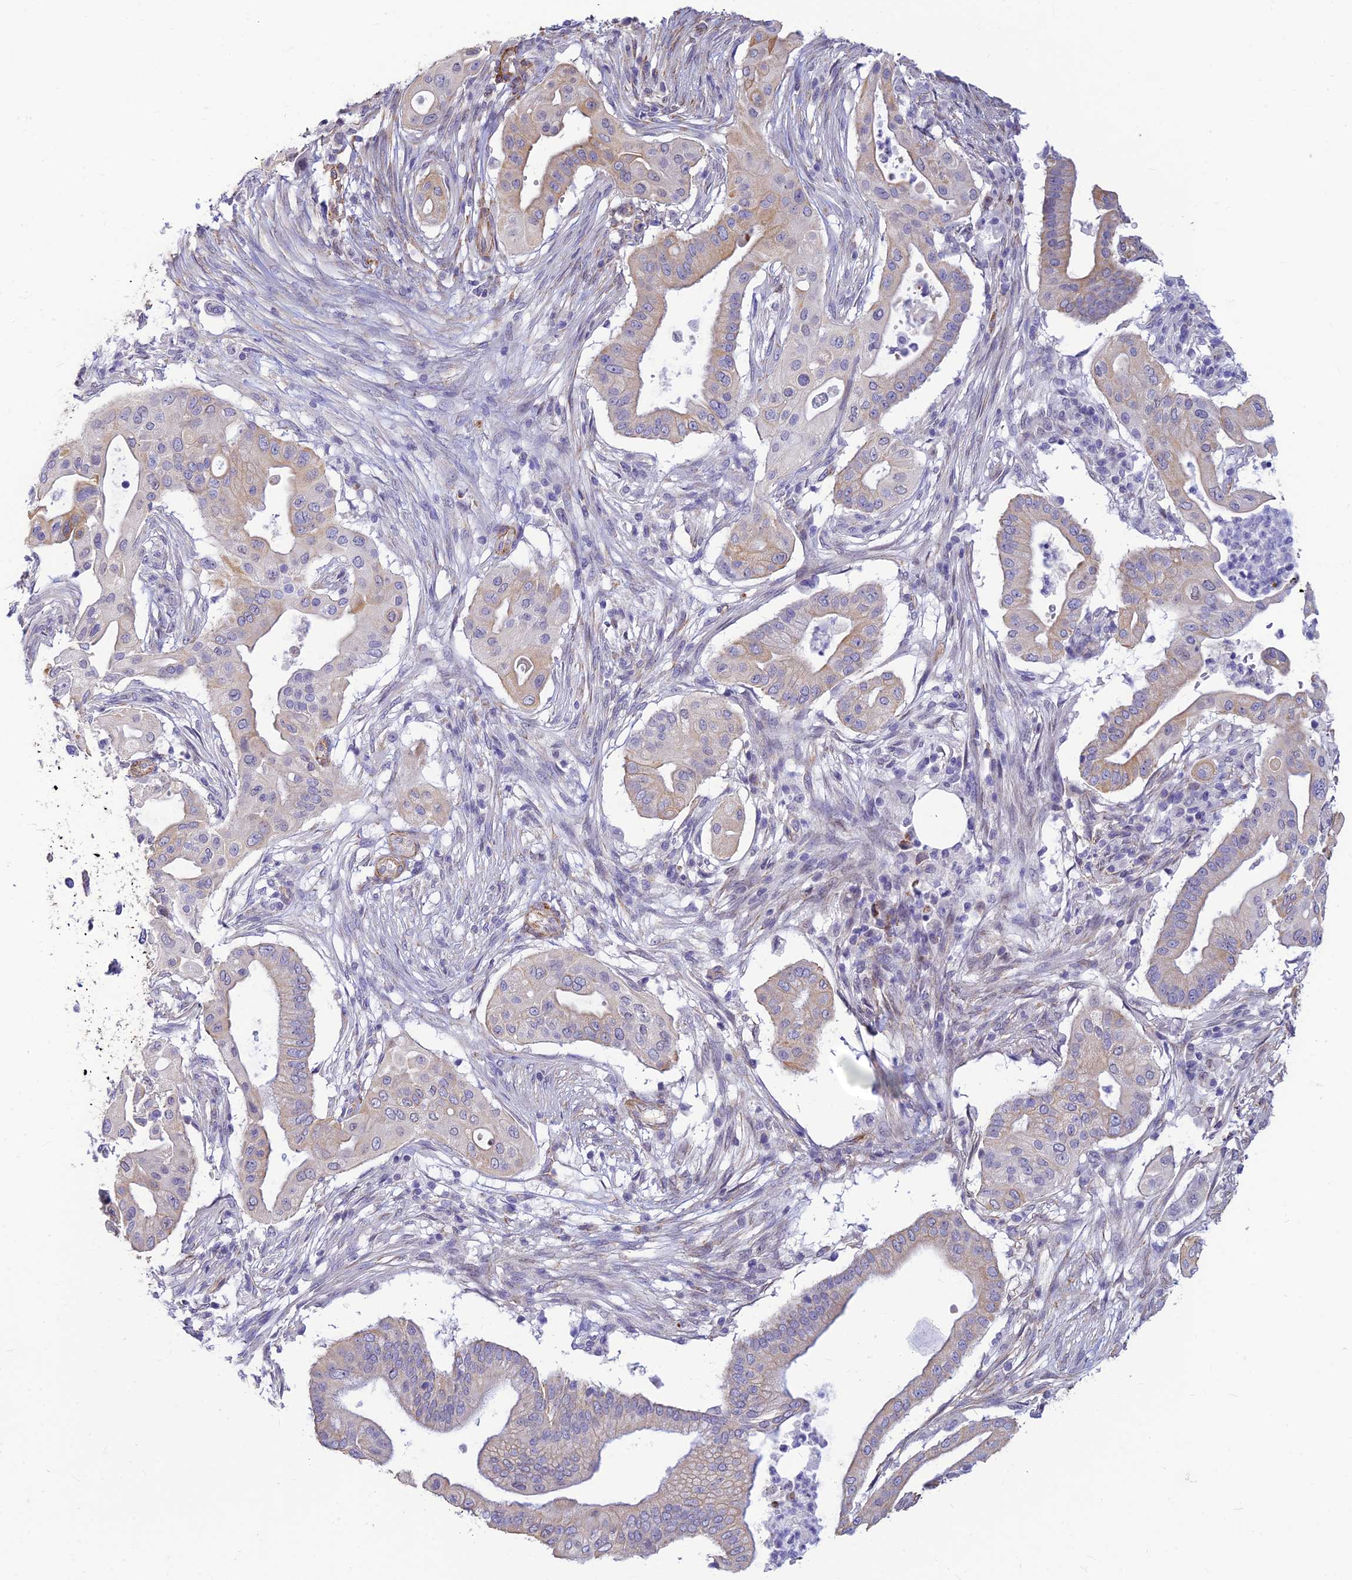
{"staining": {"intensity": "weak", "quantity": "<25%", "location": "cytoplasmic/membranous"}, "tissue": "pancreatic cancer", "cell_type": "Tumor cells", "image_type": "cancer", "snomed": [{"axis": "morphology", "description": "Adenocarcinoma, NOS"}, {"axis": "topography", "description": "Pancreas"}], "caption": "This photomicrograph is of pancreatic cancer (adenocarcinoma) stained with IHC to label a protein in brown with the nuclei are counter-stained blue. There is no positivity in tumor cells.", "gene": "ALDH1L2", "patient": {"sex": "male", "age": 68}}